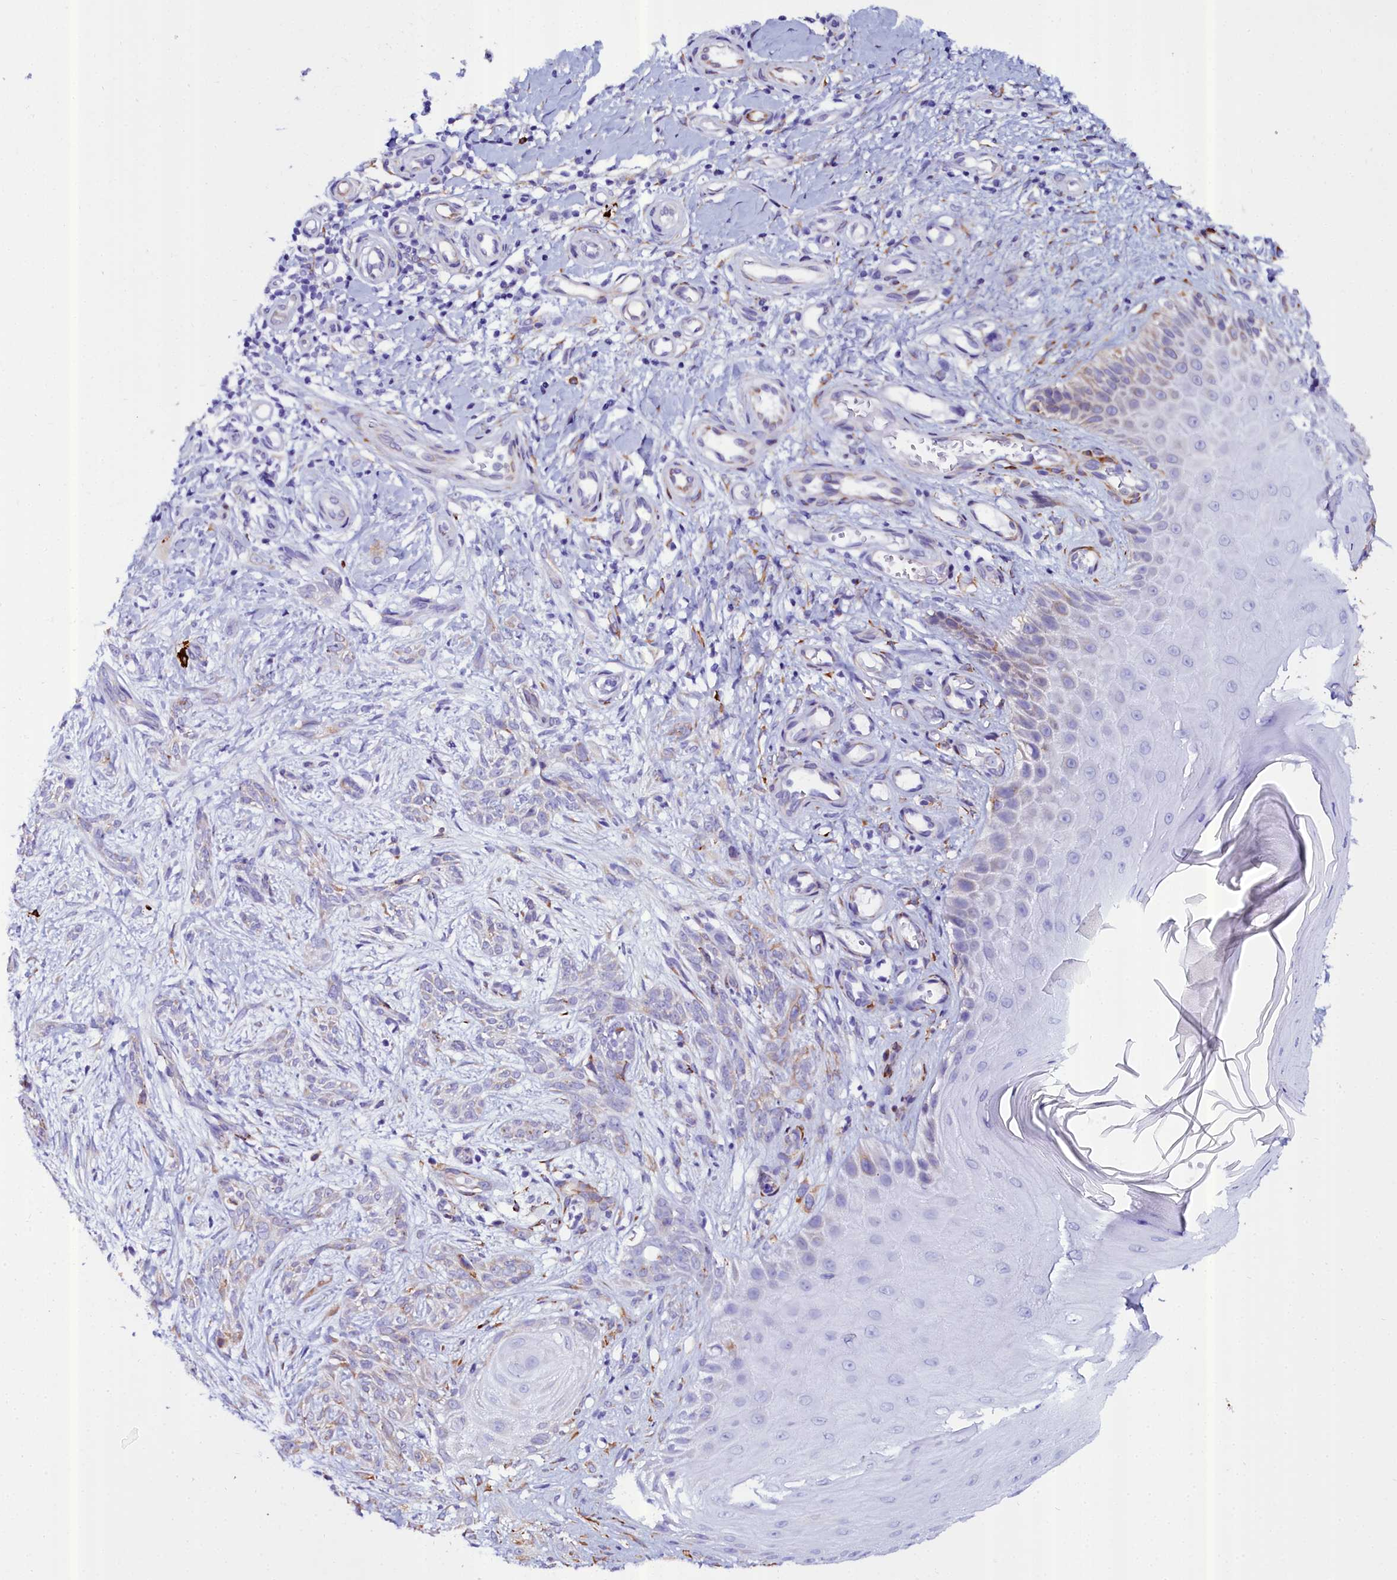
{"staining": {"intensity": "weak", "quantity": "<25%", "location": "cytoplasmic/membranous"}, "tissue": "skin cancer", "cell_type": "Tumor cells", "image_type": "cancer", "snomed": [{"axis": "morphology", "description": "Basal cell carcinoma"}, {"axis": "topography", "description": "Skin"}], "caption": "This is an IHC micrograph of skin cancer. There is no staining in tumor cells.", "gene": "TXNDC5", "patient": {"sex": "female", "age": 82}}